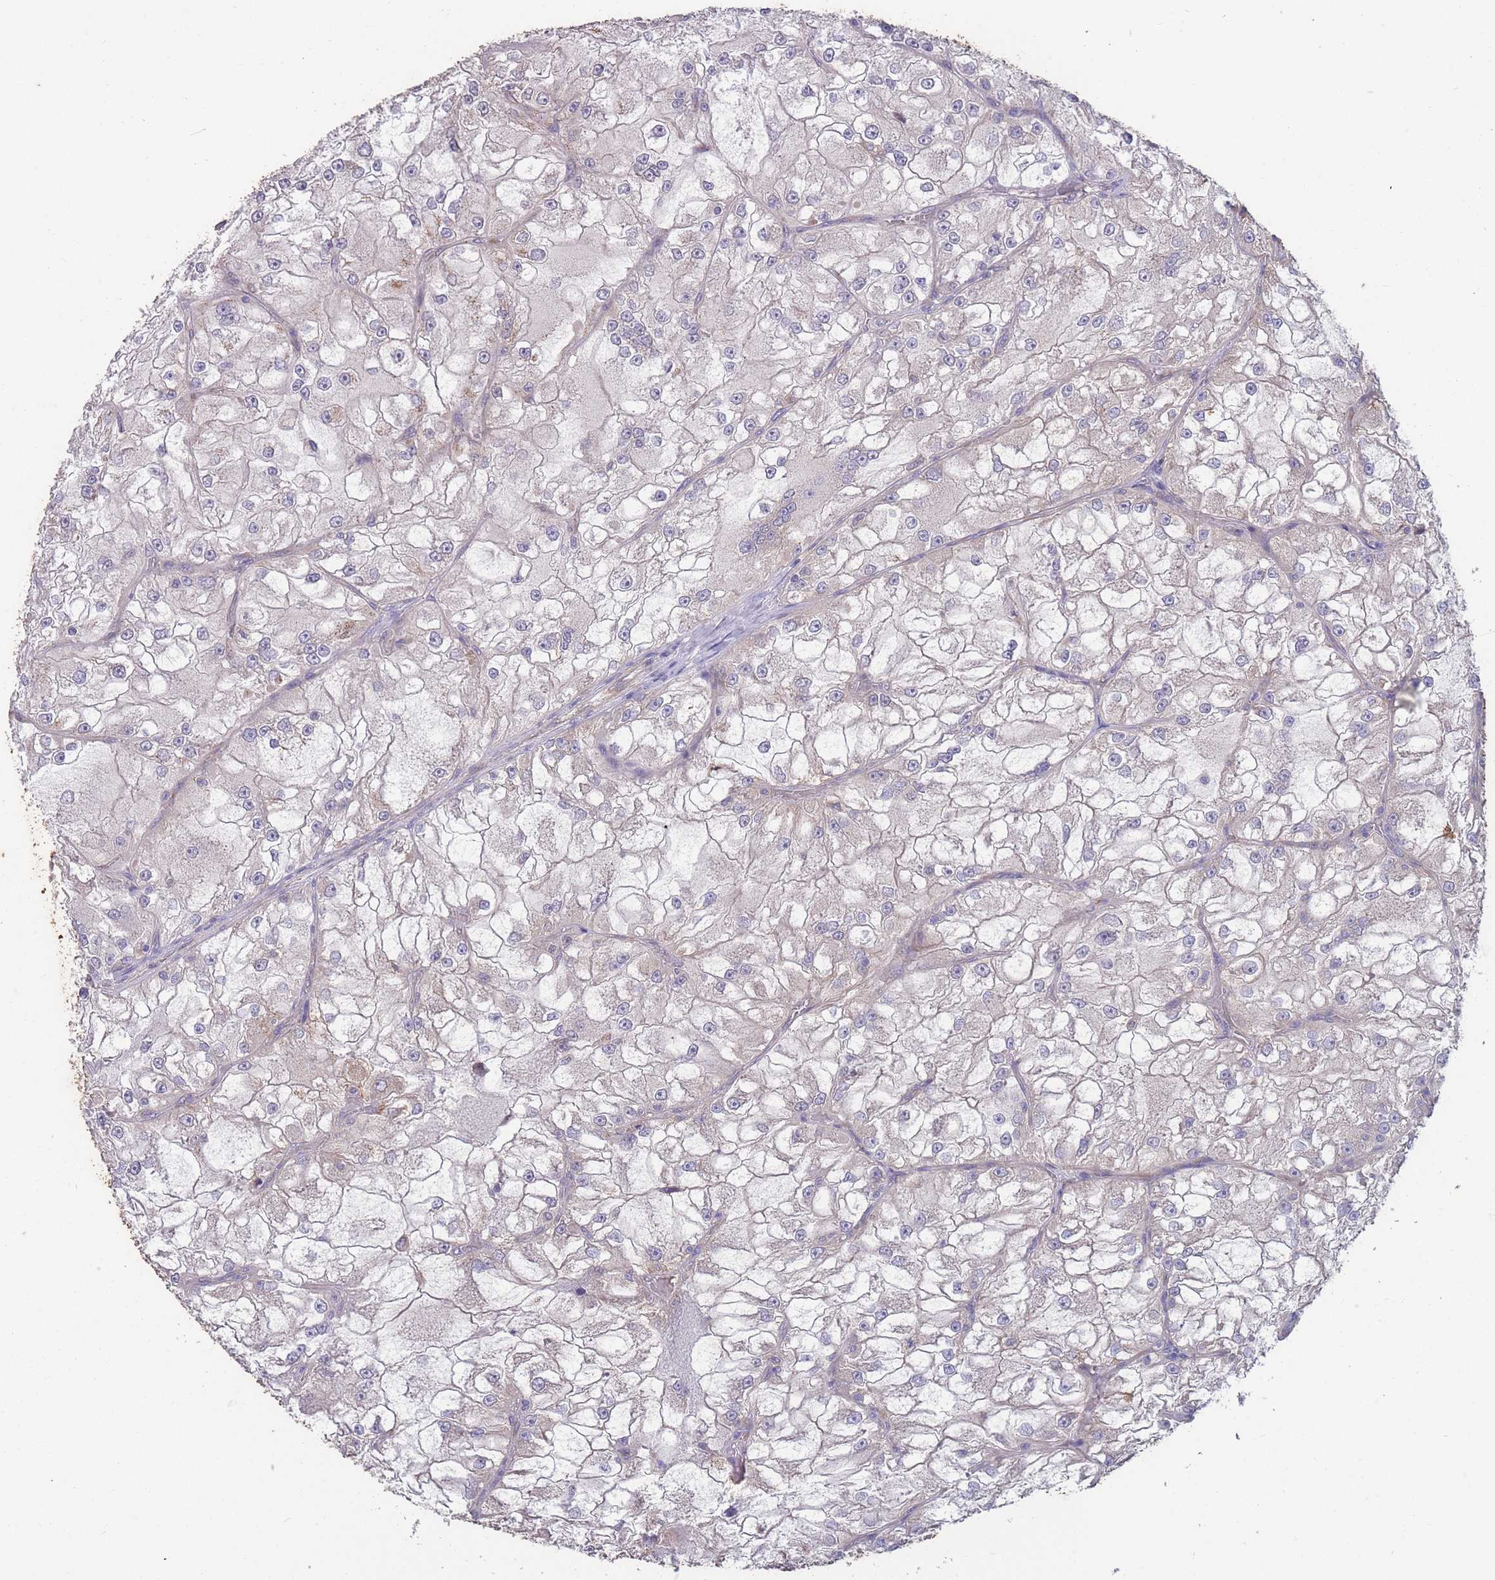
{"staining": {"intensity": "weak", "quantity": "<25%", "location": "cytoplasmic/membranous"}, "tissue": "renal cancer", "cell_type": "Tumor cells", "image_type": "cancer", "snomed": [{"axis": "morphology", "description": "Adenocarcinoma, NOS"}, {"axis": "topography", "description": "Kidney"}], "caption": "Renal cancer was stained to show a protein in brown. There is no significant staining in tumor cells. The staining is performed using DAB brown chromogen with nuclei counter-stained in using hematoxylin.", "gene": "STIM2", "patient": {"sex": "female", "age": 72}}